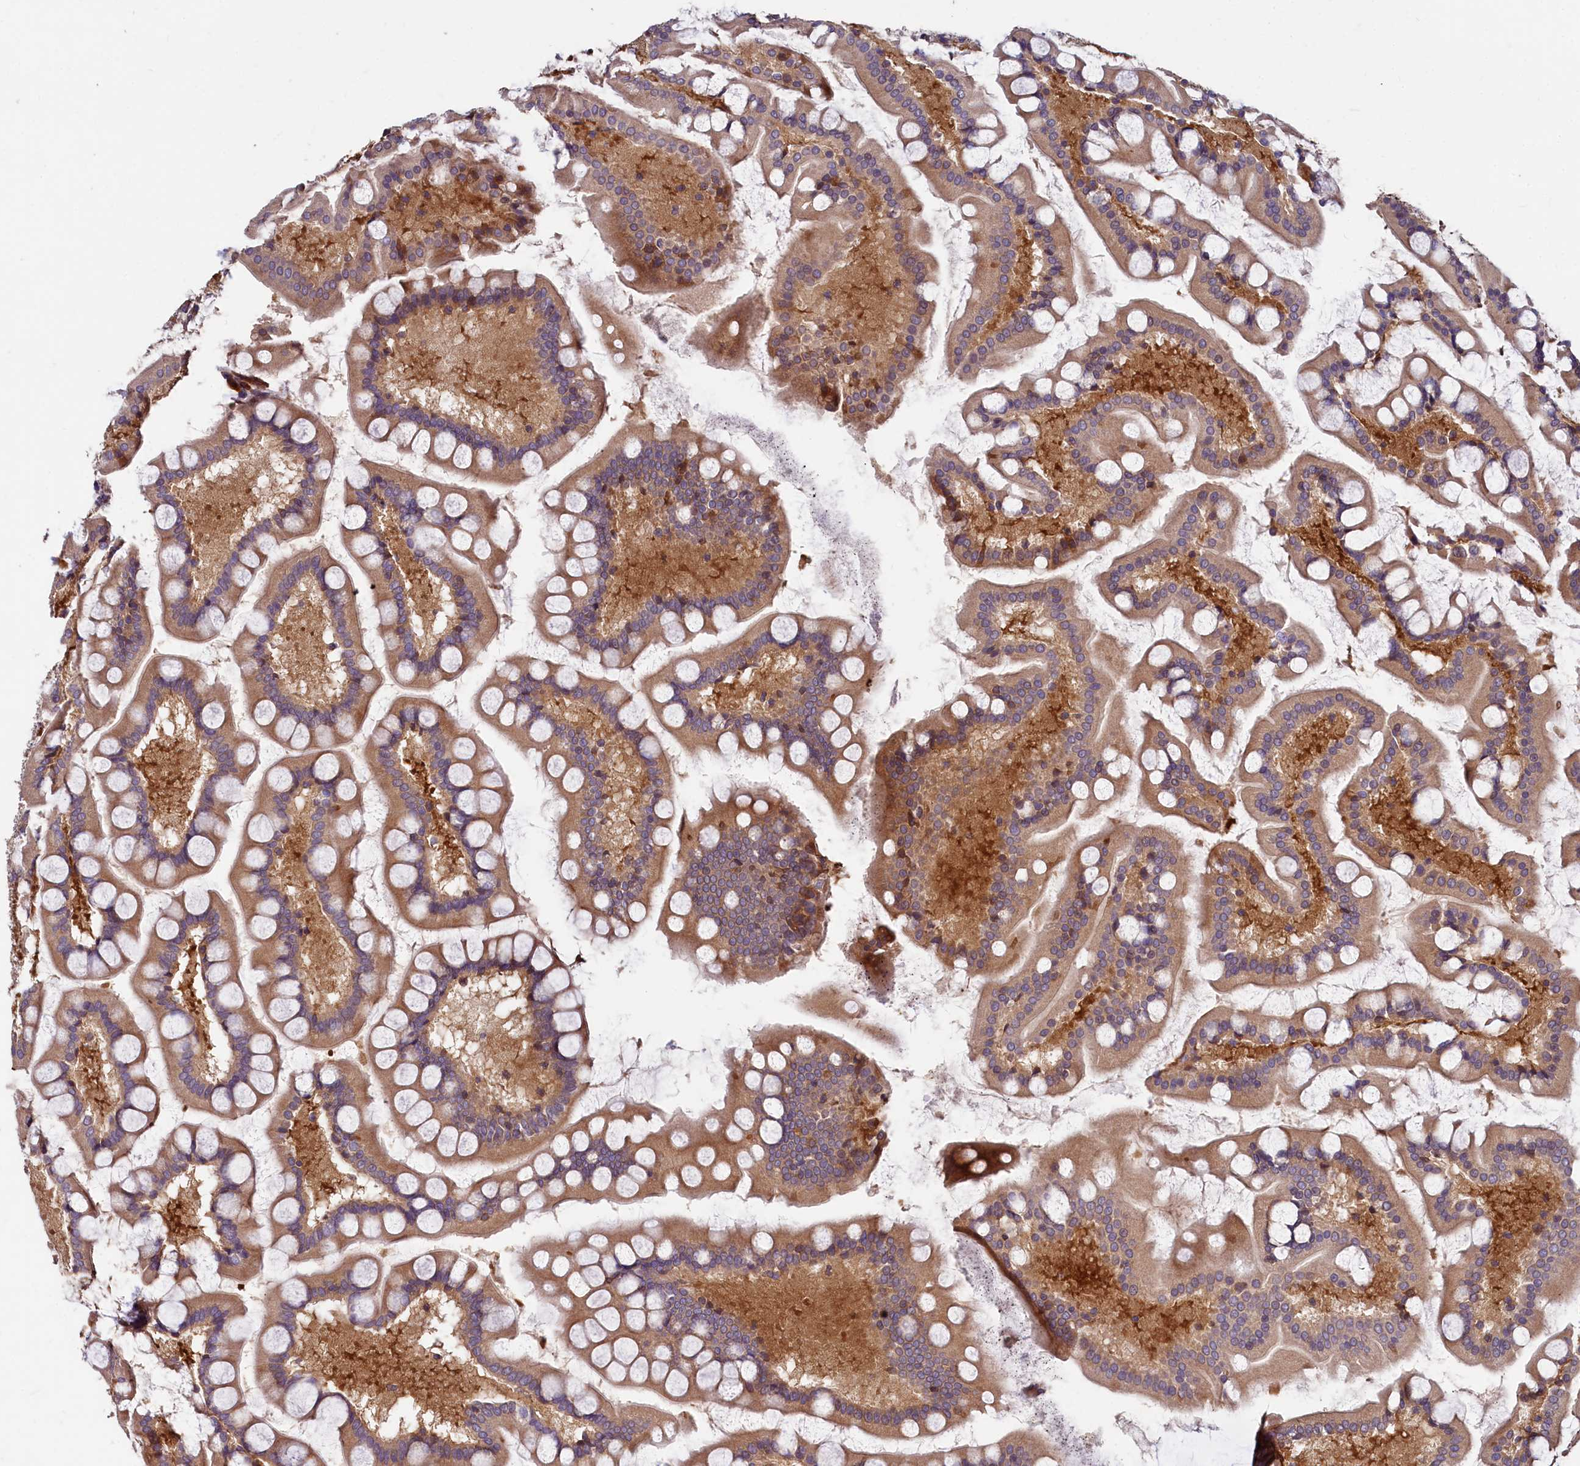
{"staining": {"intensity": "strong", "quantity": ">75%", "location": "cytoplasmic/membranous"}, "tissue": "small intestine", "cell_type": "Glandular cells", "image_type": "normal", "snomed": [{"axis": "morphology", "description": "Normal tissue, NOS"}, {"axis": "topography", "description": "Small intestine"}], "caption": "Protein staining displays strong cytoplasmic/membranous expression in approximately >75% of glandular cells in unremarkable small intestine.", "gene": "EIF2B2", "patient": {"sex": "male", "age": 41}}